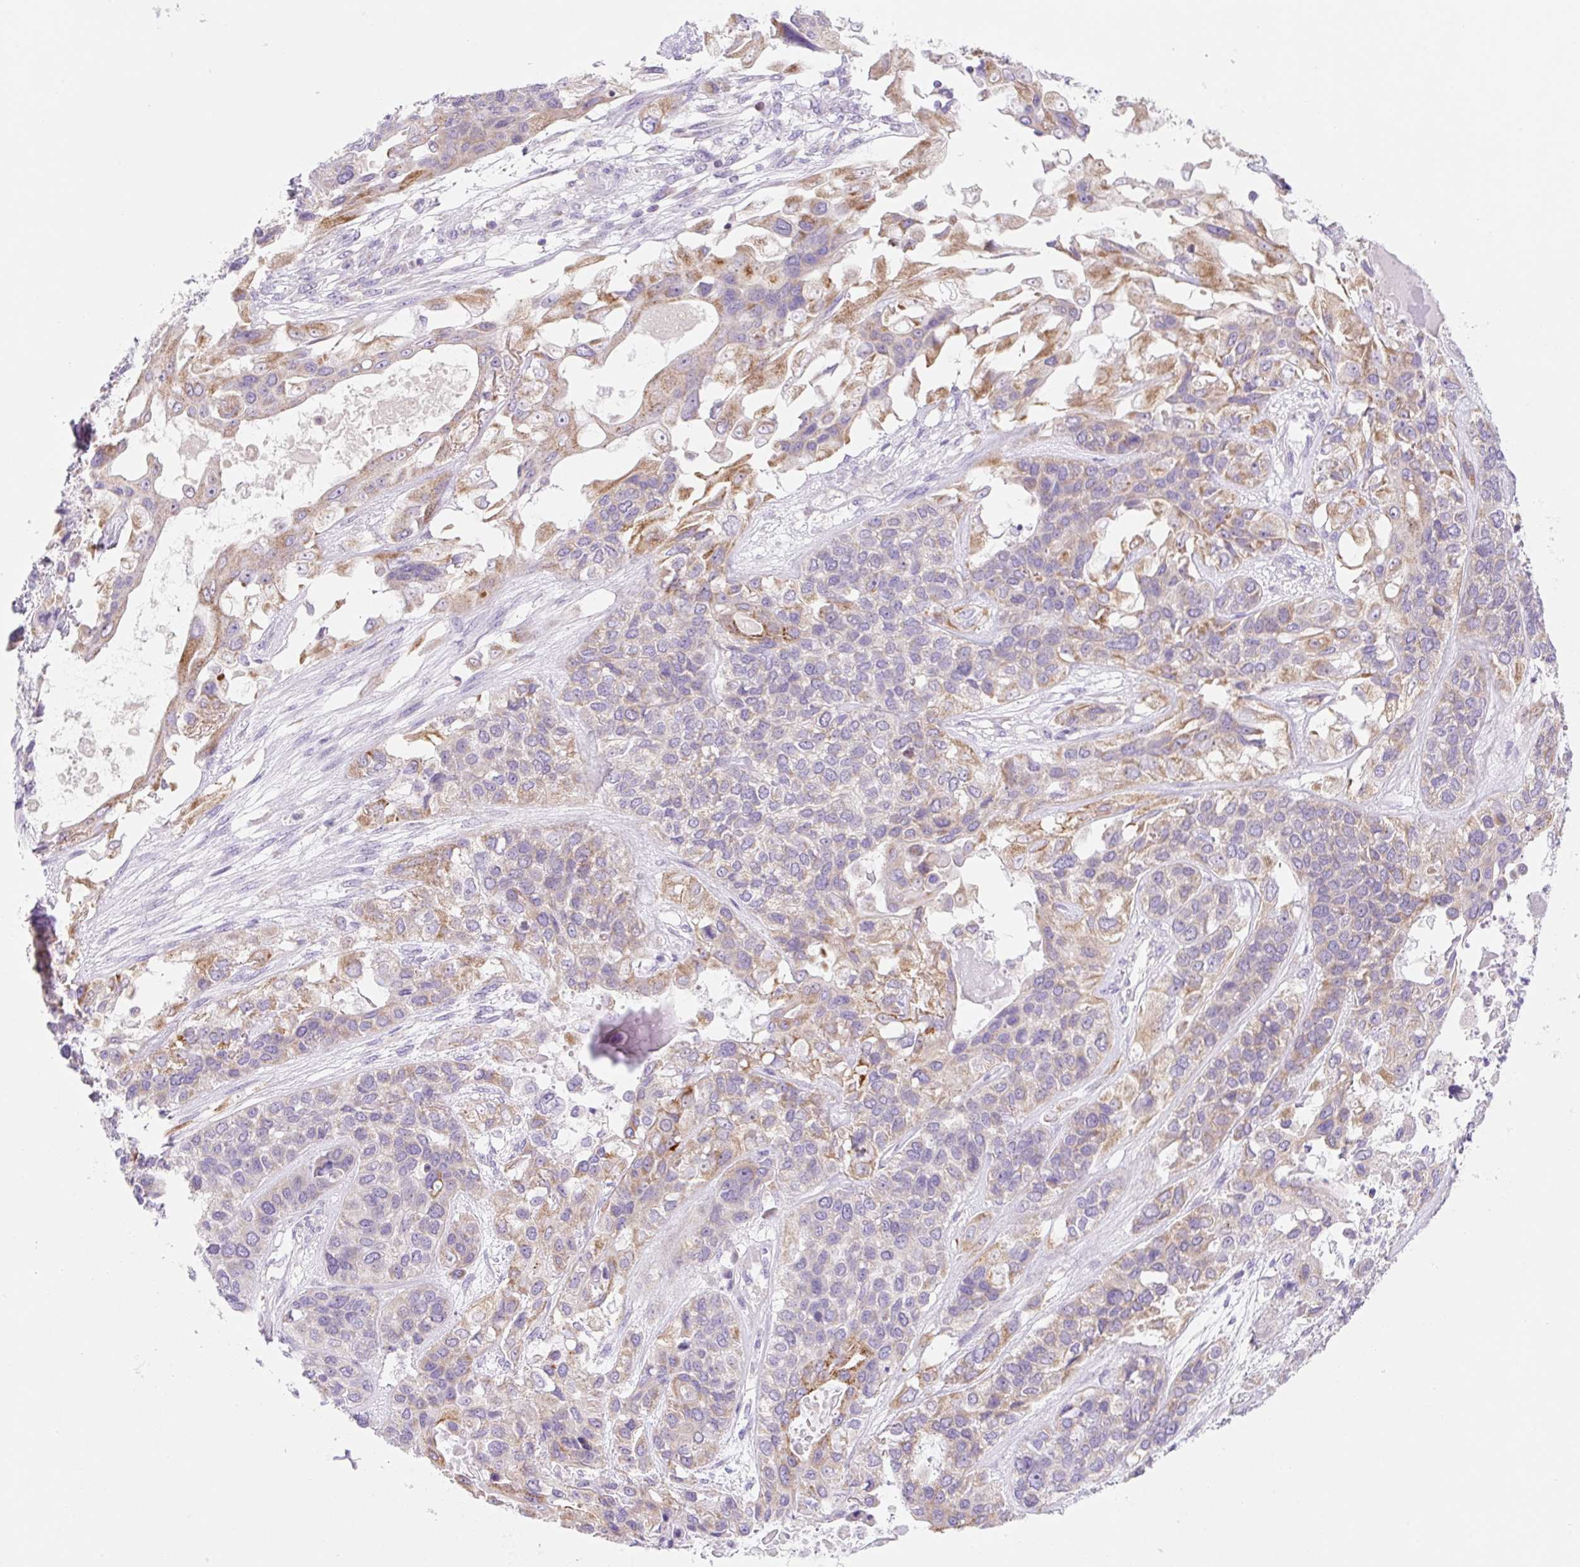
{"staining": {"intensity": "moderate", "quantity": "25%-75%", "location": "cytoplasmic/membranous"}, "tissue": "lung cancer", "cell_type": "Tumor cells", "image_type": "cancer", "snomed": [{"axis": "morphology", "description": "Squamous cell carcinoma, NOS"}, {"axis": "topography", "description": "Lung"}], "caption": "Protein staining of lung cancer tissue shows moderate cytoplasmic/membranous positivity in approximately 25%-75% of tumor cells.", "gene": "FOCAD", "patient": {"sex": "female", "age": 70}}